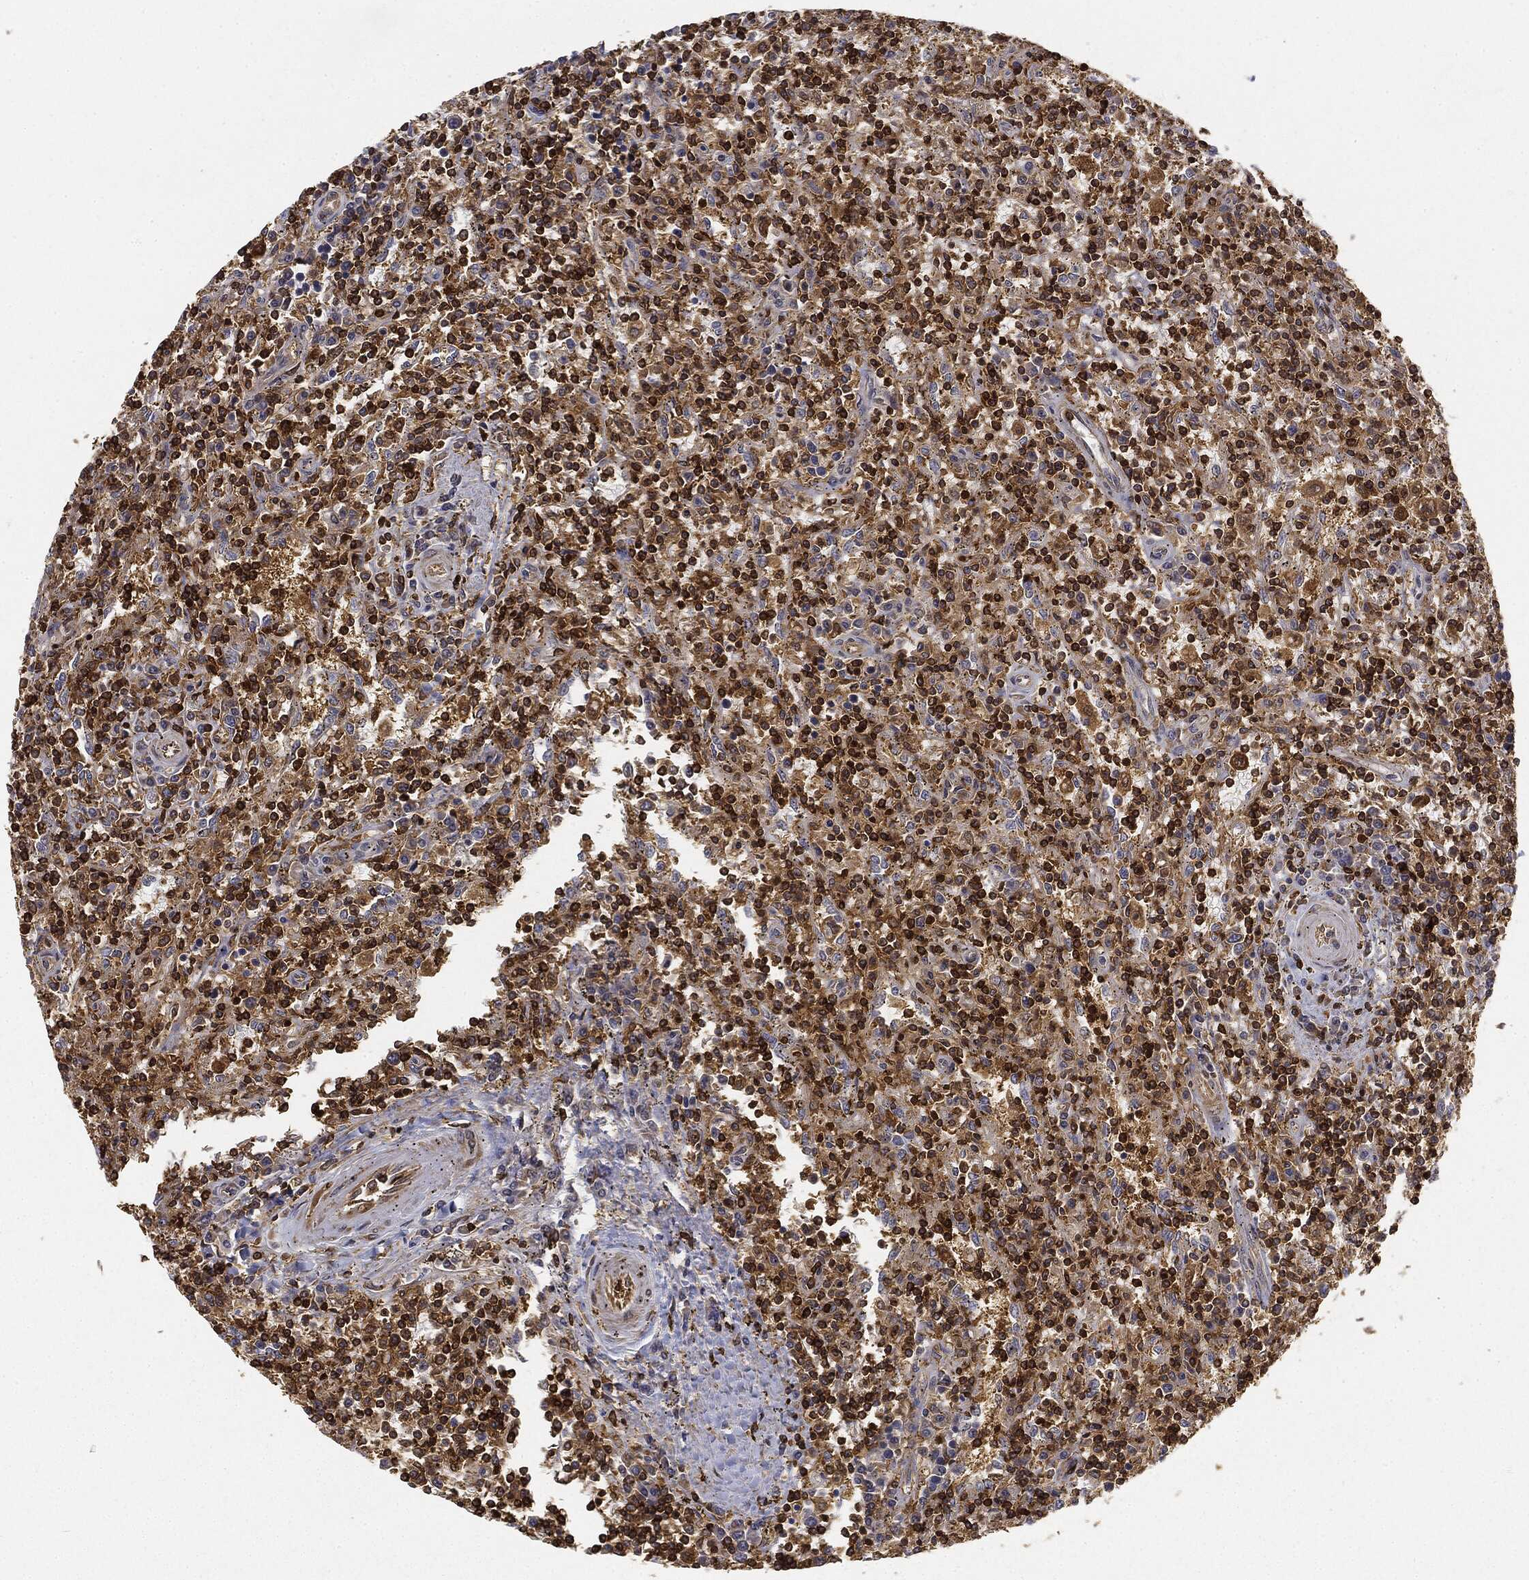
{"staining": {"intensity": "strong", "quantity": "25%-75%", "location": "cytoplasmic/membranous"}, "tissue": "lymphoma", "cell_type": "Tumor cells", "image_type": "cancer", "snomed": [{"axis": "morphology", "description": "Malignant lymphoma, non-Hodgkin's type, Low grade"}, {"axis": "topography", "description": "Spleen"}], "caption": "Human lymphoma stained with a brown dye reveals strong cytoplasmic/membranous positive expression in approximately 25%-75% of tumor cells.", "gene": "WDR1", "patient": {"sex": "male", "age": 62}}